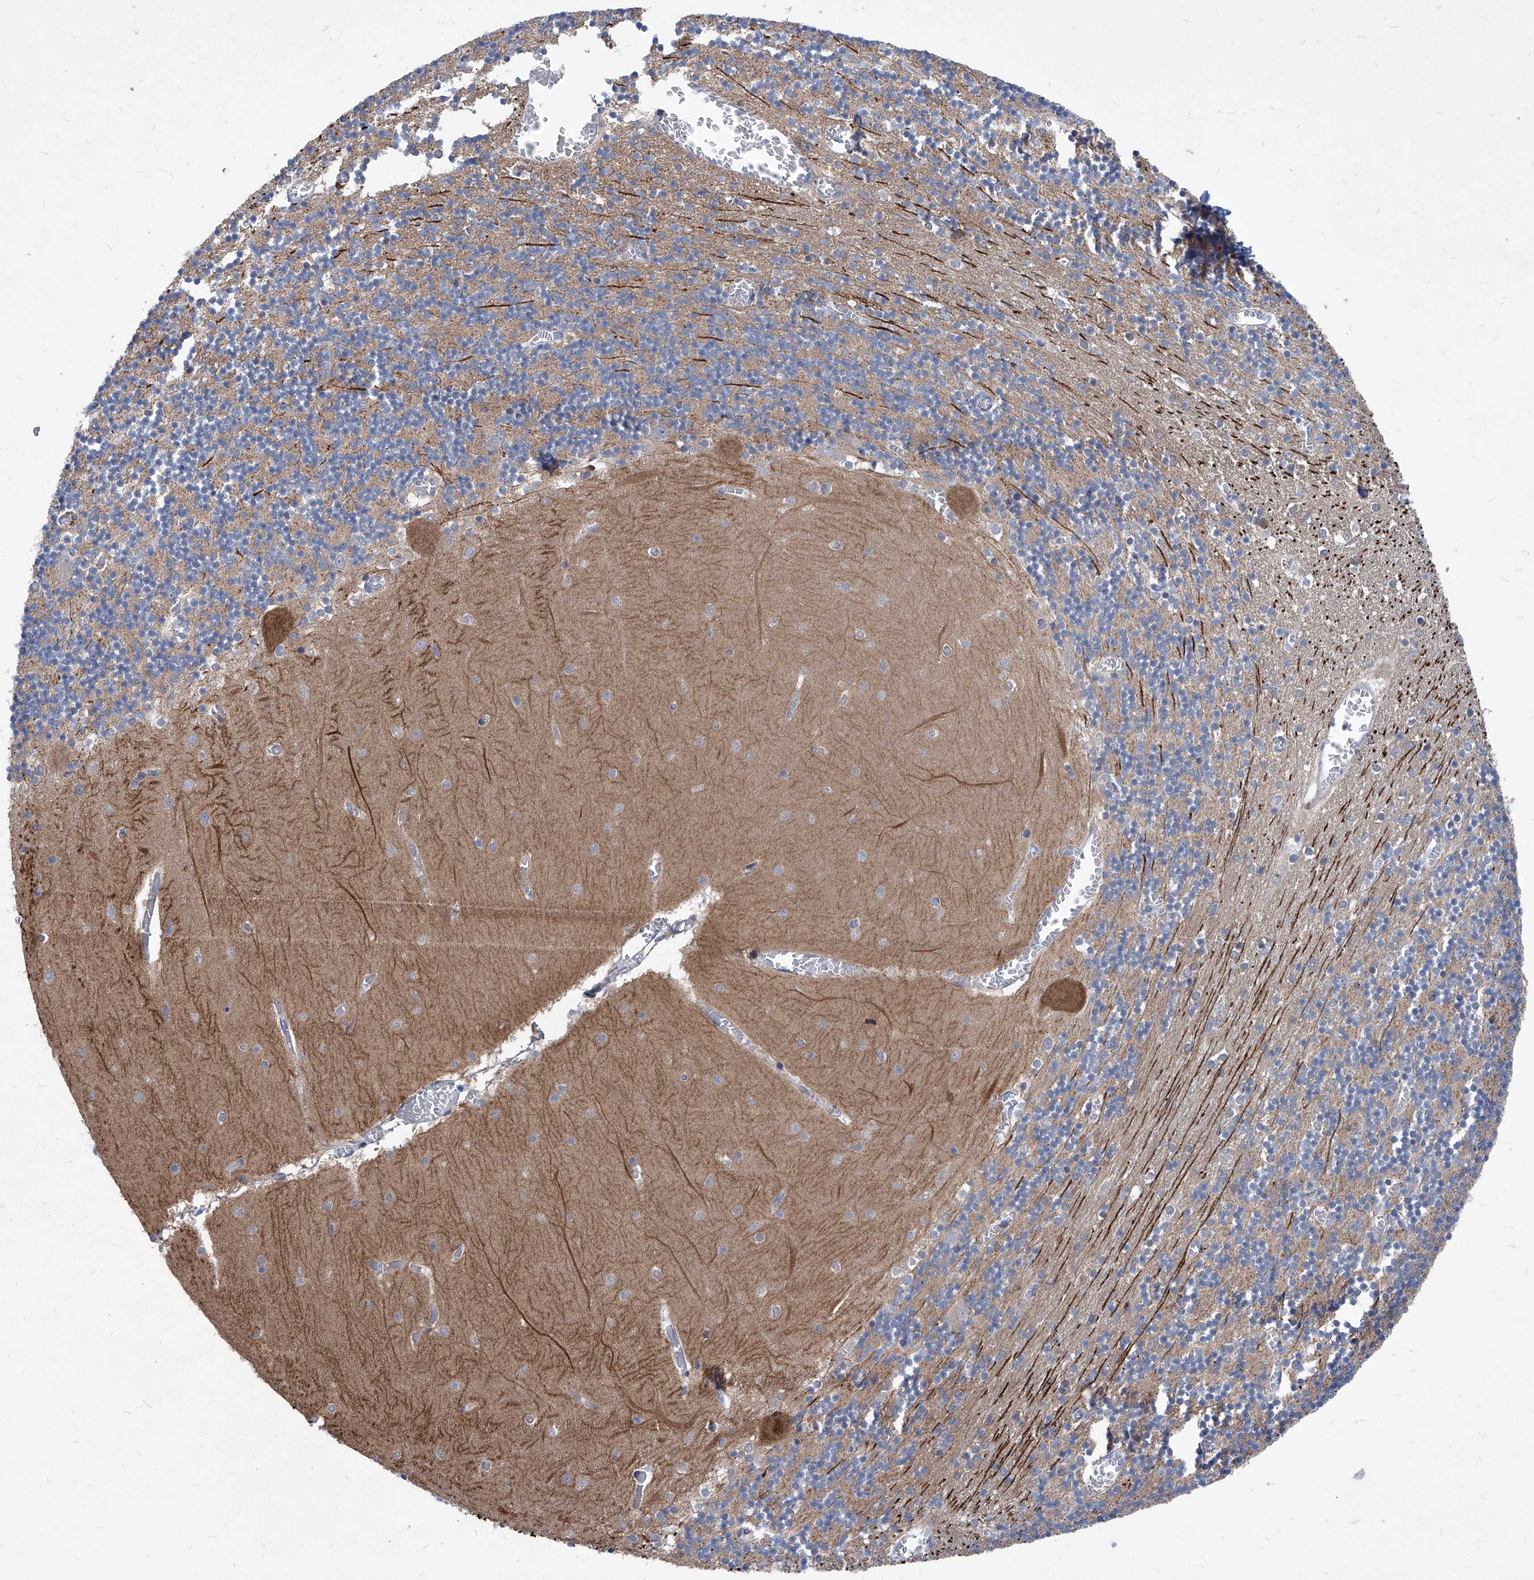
{"staining": {"intensity": "weak", "quantity": "25%-75%", "location": "cytoplasmic/membranous"}, "tissue": "cerebellum", "cell_type": "Cells in granular layer", "image_type": "normal", "snomed": [{"axis": "morphology", "description": "Normal tissue, NOS"}, {"axis": "topography", "description": "Cerebellum"}], "caption": "Protein analysis of benign cerebellum shows weak cytoplasmic/membranous positivity in approximately 25%-75% of cells in granular layer. (Stains: DAB in brown, nuclei in blue, Microscopy: brightfield microscopy at high magnification).", "gene": "EPHA8", "patient": {"sex": "female", "age": 28}}